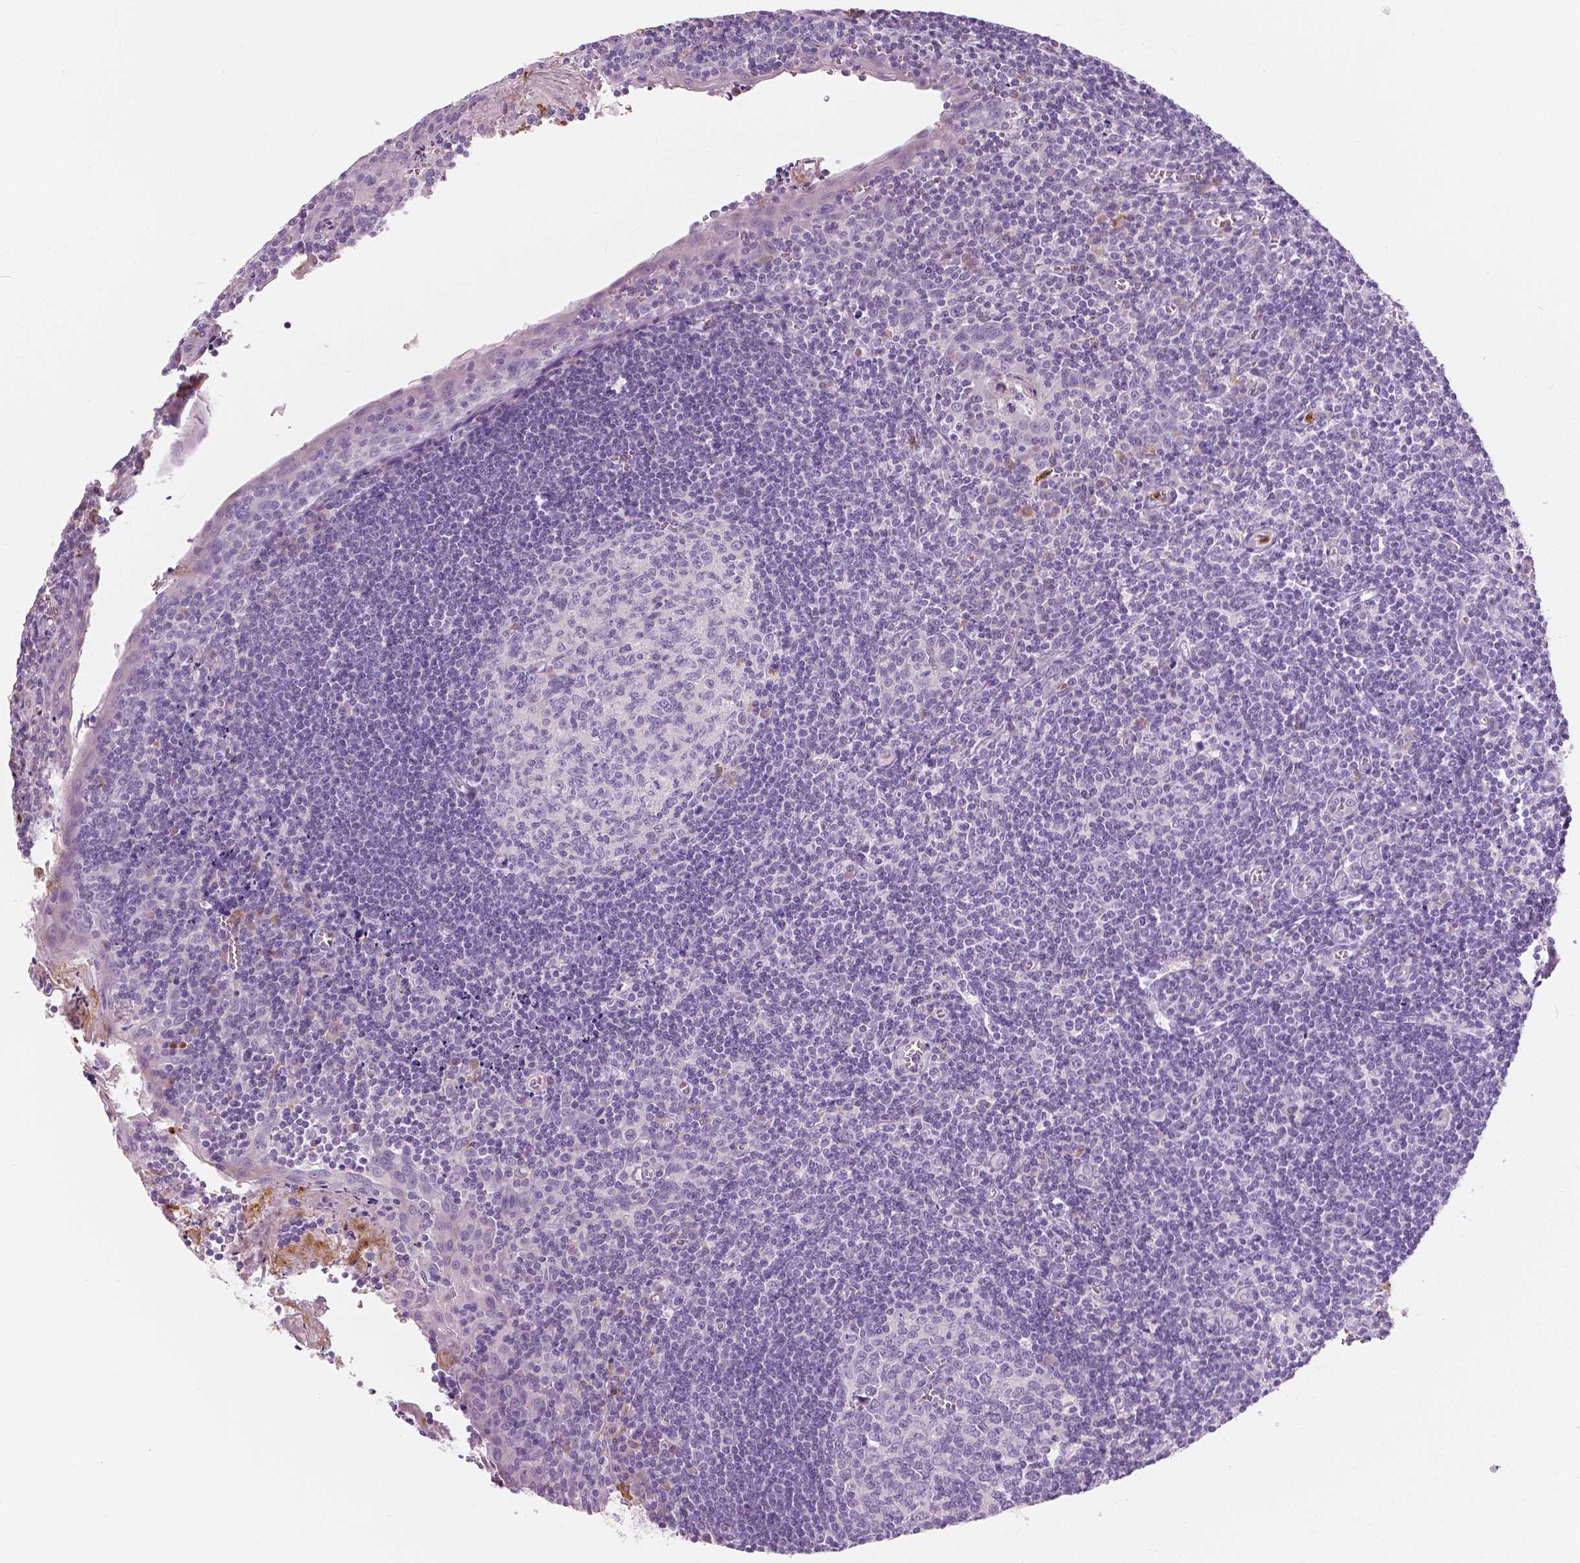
{"staining": {"intensity": "negative", "quantity": "none", "location": "none"}, "tissue": "tonsil", "cell_type": "Germinal center cells", "image_type": "normal", "snomed": [{"axis": "morphology", "description": "Normal tissue, NOS"}, {"axis": "morphology", "description": "Inflammation, NOS"}, {"axis": "topography", "description": "Tonsil"}], "caption": "This is an IHC photomicrograph of normal human tonsil. There is no staining in germinal center cells.", "gene": "CXCR2", "patient": {"sex": "female", "age": 31}}